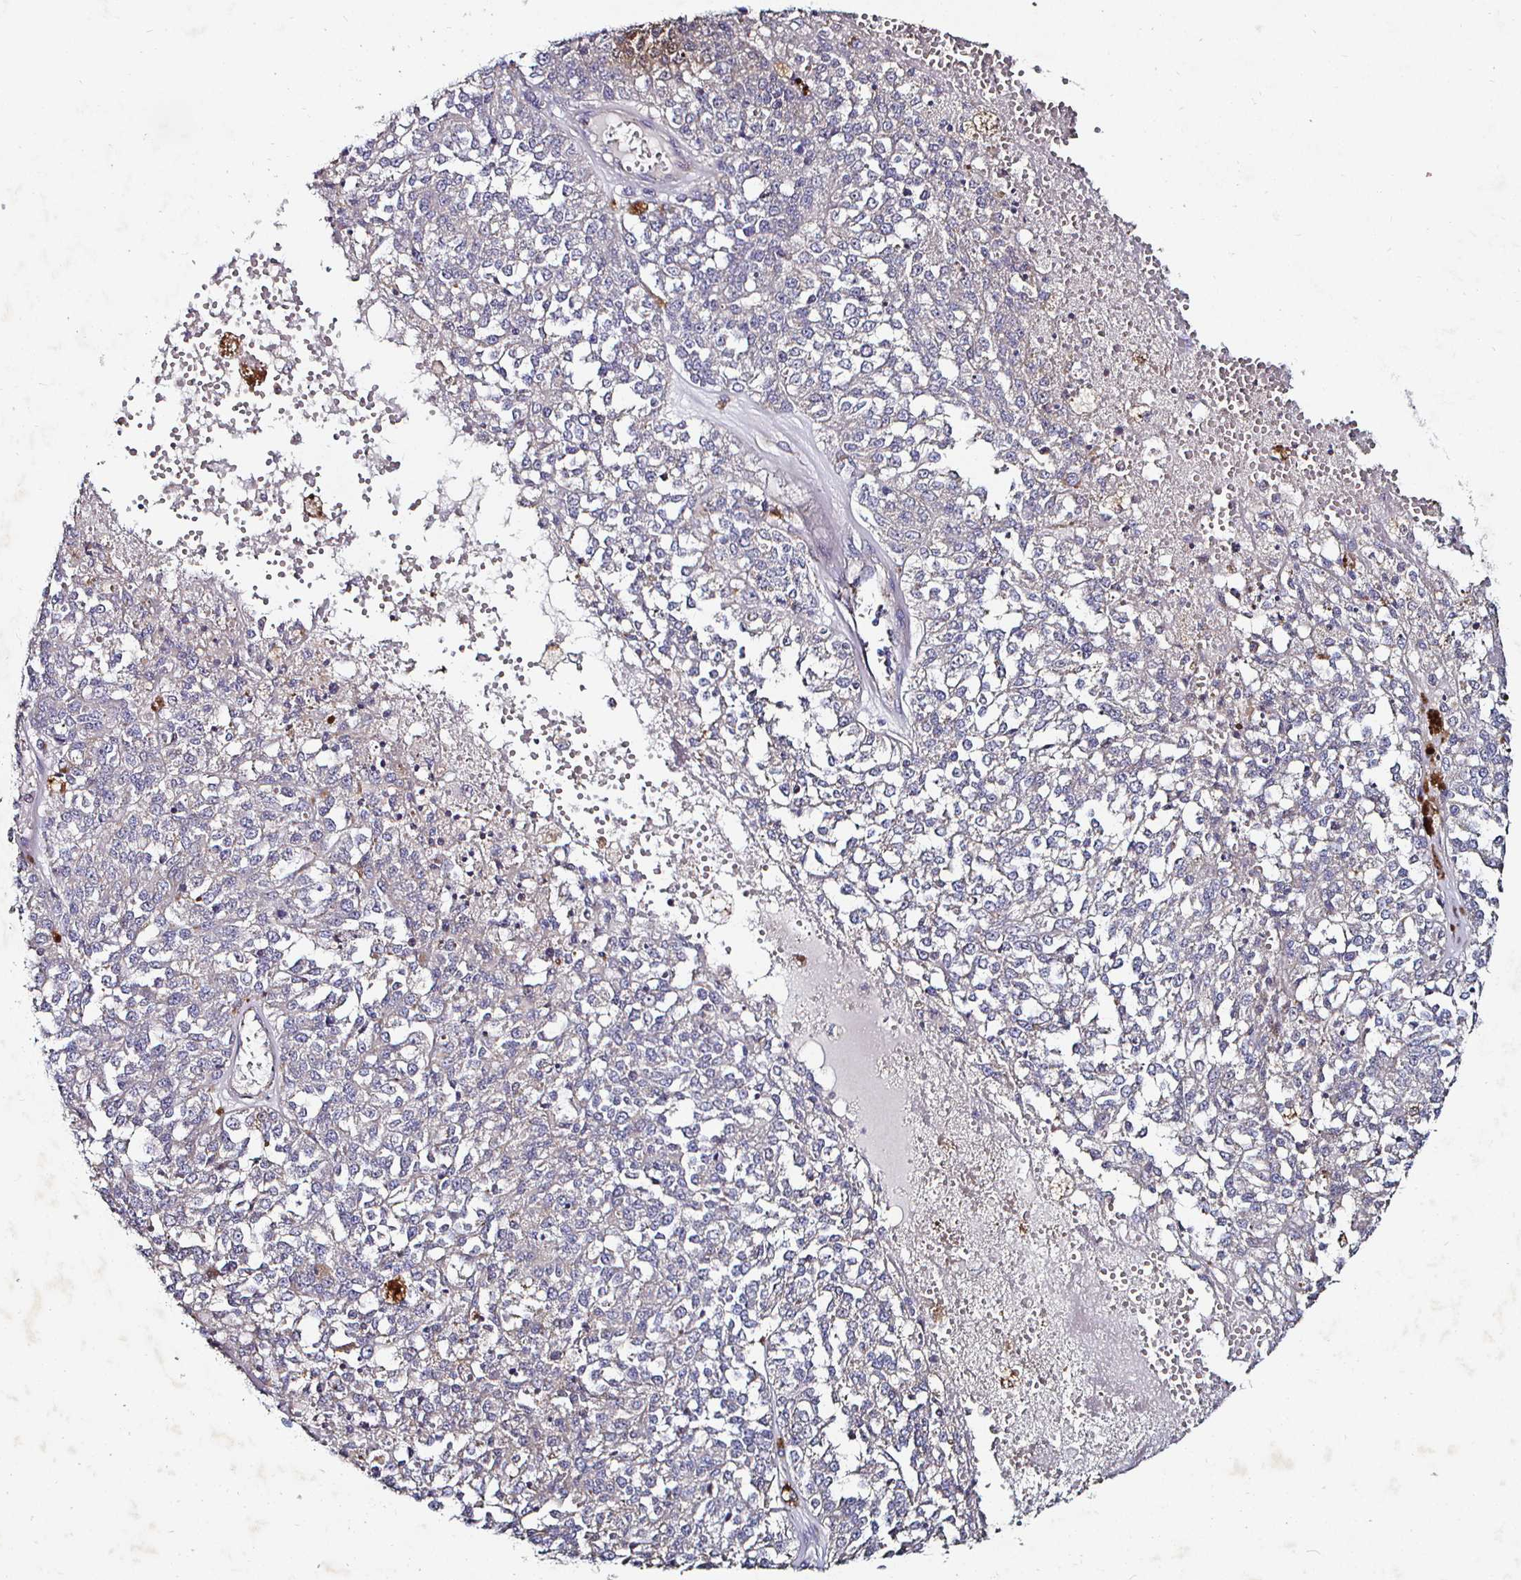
{"staining": {"intensity": "negative", "quantity": "none", "location": "none"}, "tissue": "melanoma", "cell_type": "Tumor cells", "image_type": "cancer", "snomed": [{"axis": "morphology", "description": "Malignant melanoma, Metastatic site"}, {"axis": "topography", "description": "Lymph node"}], "caption": "The photomicrograph reveals no staining of tumor cells in malignant melanoma (metastatic site).", "gene": "NRSN1", "patient": {"sex": "female", "age": 64}}